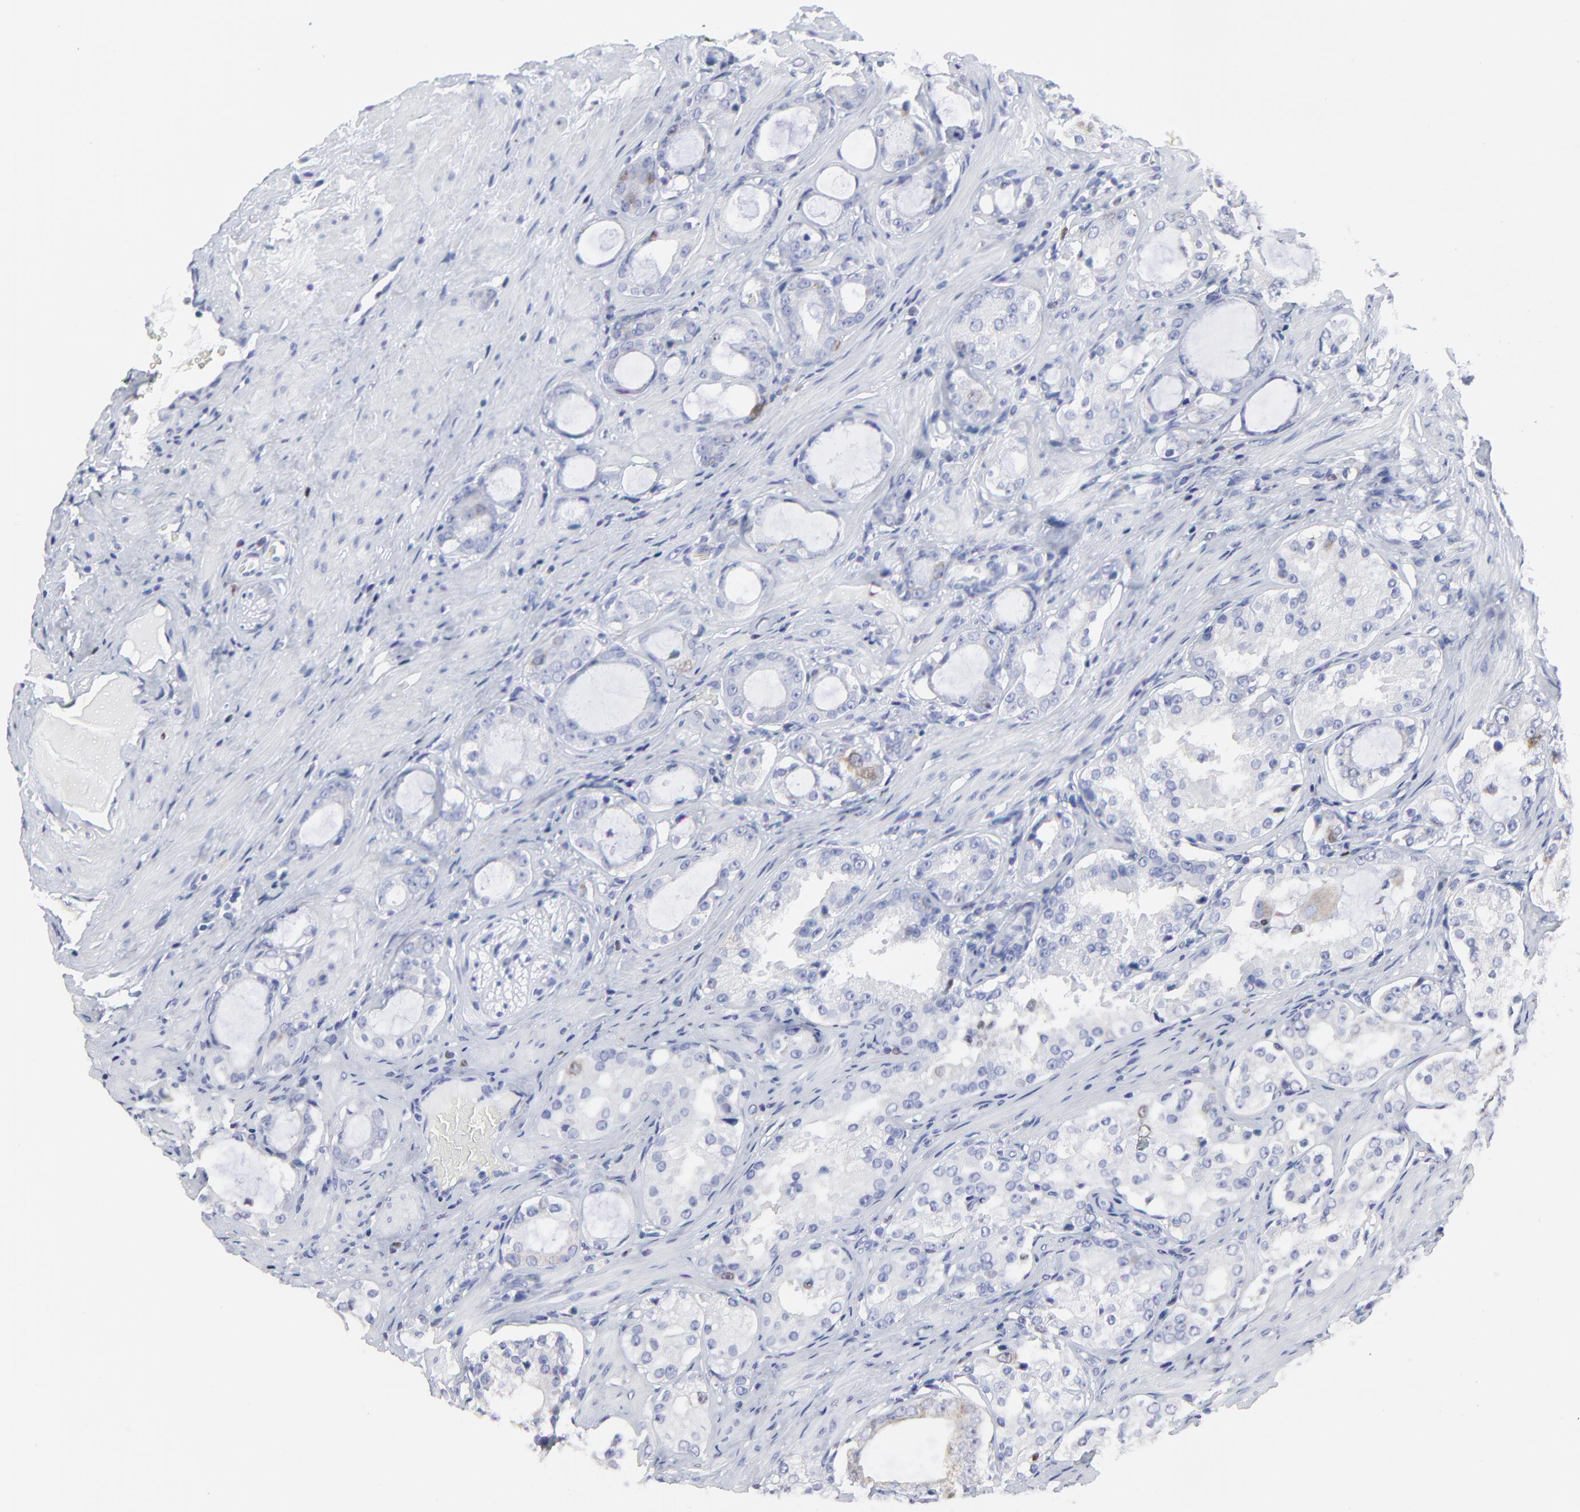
{"staining": {"intensity": "negative", "quantity": "none", "location": "none"}, "tissue": "prostate cancer", "cell_type": "Tumor cells", "image_type": "cancer", "snomed": [{"axis": "morphology", "description": "Adenocarcinoma, Medium grade"}, {"axis": "topography", "description": "Prostate"}], "caption": "A high-resolution histopathology image shows immunohistochemistry (IHC) staining of prostate cancer, which displays no significant staining in tumor cells. (Immunohistochemistry, brightfield microscopy, high magnification).", "gene": "NCAPH", "patient": {"sex": "male", "age": 73}}